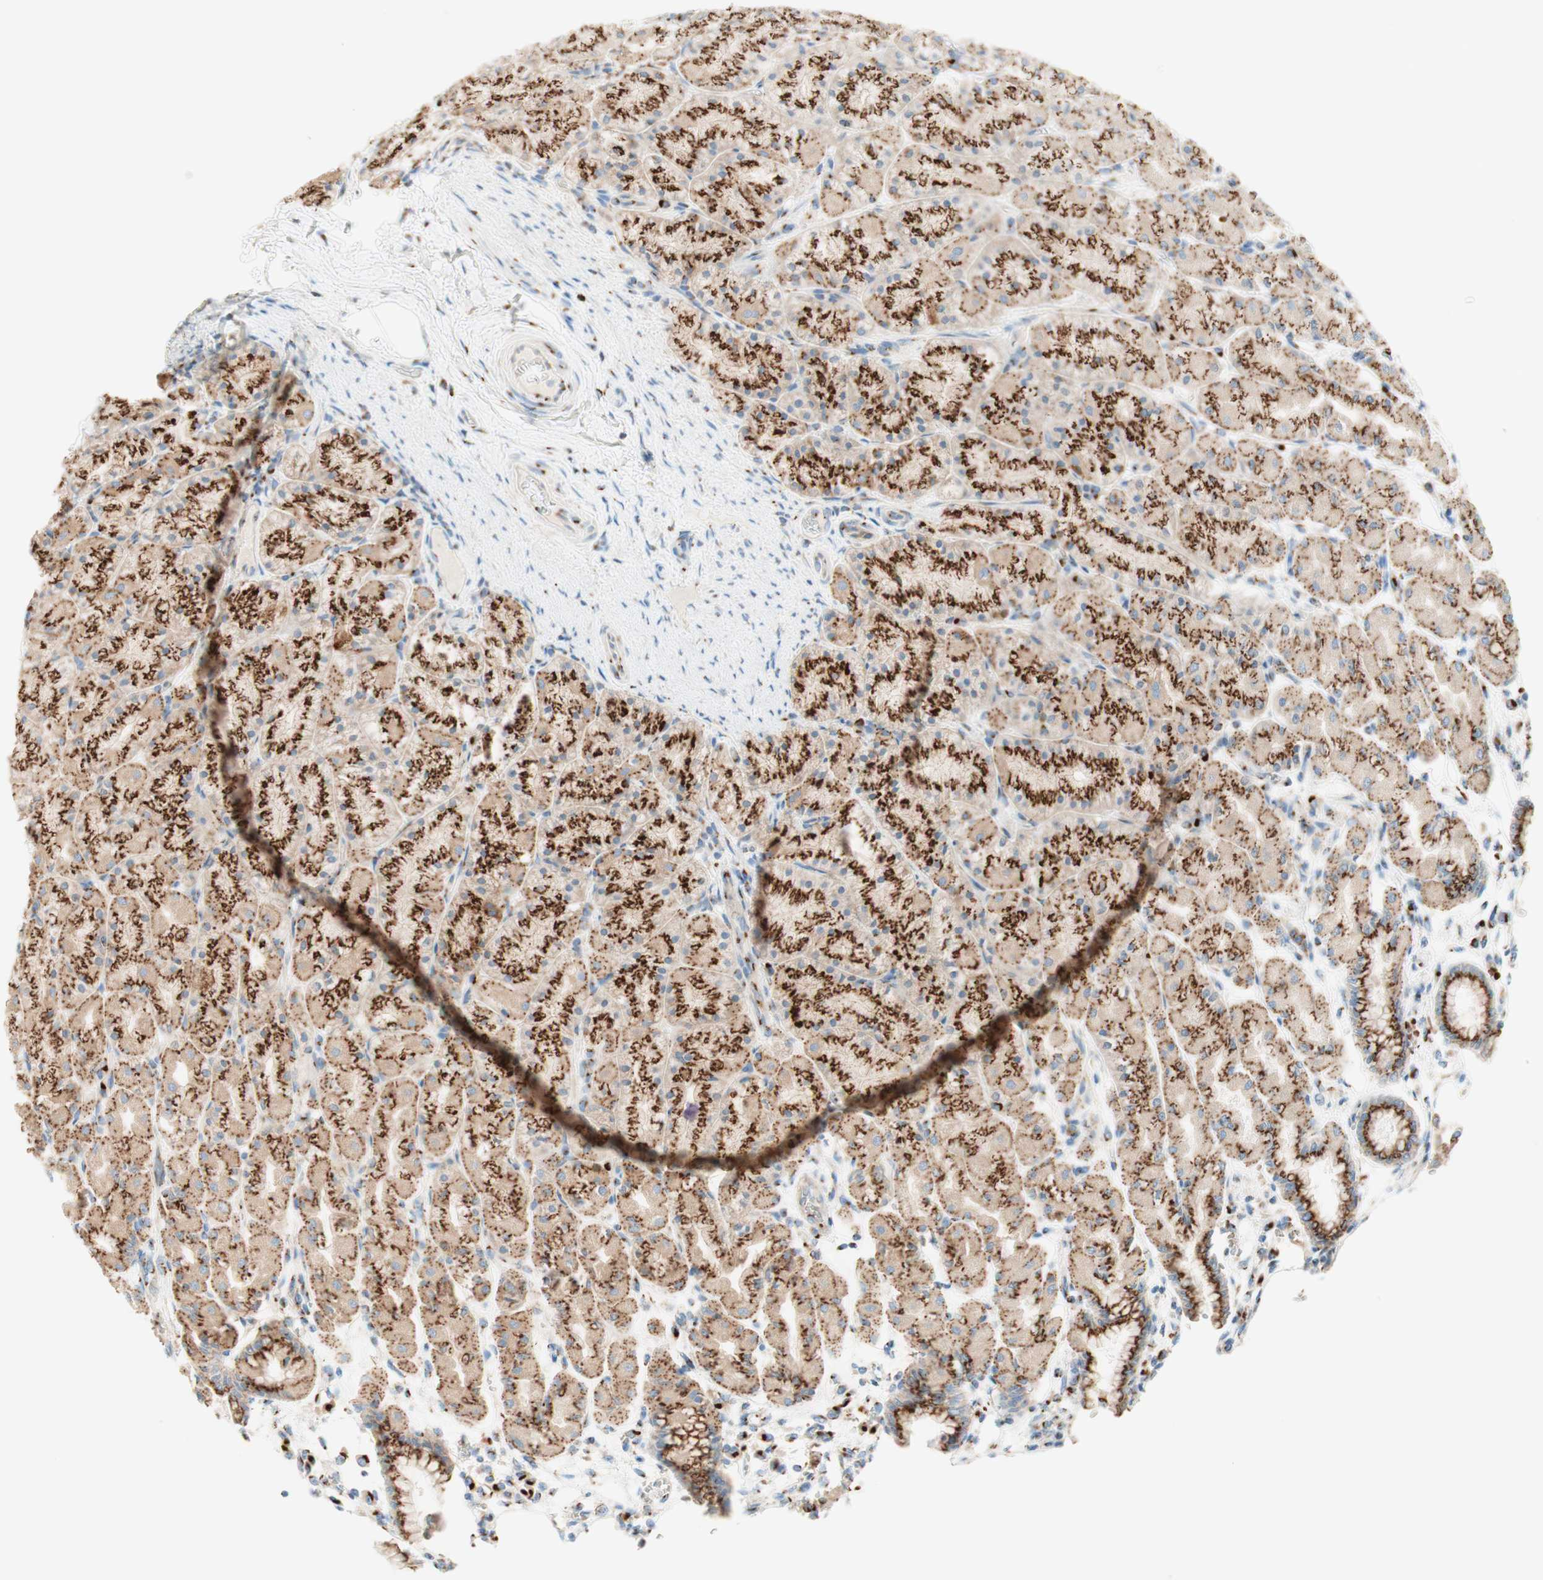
{"staining": {"intensity": "strong", "quantity": ">75%", "location": "cytoplasmic/membranous"}, "tissue": "stomach", "cell_type": "Glandular cells", "image_type": "normal", "snomed": [{"axis": "morphology", "description": "Normal tissue, NOS"}, {"axis": "topography", "description": "Stomach, upper"}], "caption": "A high-resolution image shows immunohistochemistry staining of benign stomach, which displays strong cytoplasmic/membranous expression in about >75% of glandular cells. (Brightfield microscopy of DAB IHC at high magnification).", "gene": "GOLGB1", "patient": {"sex": "female", "age": 56}}